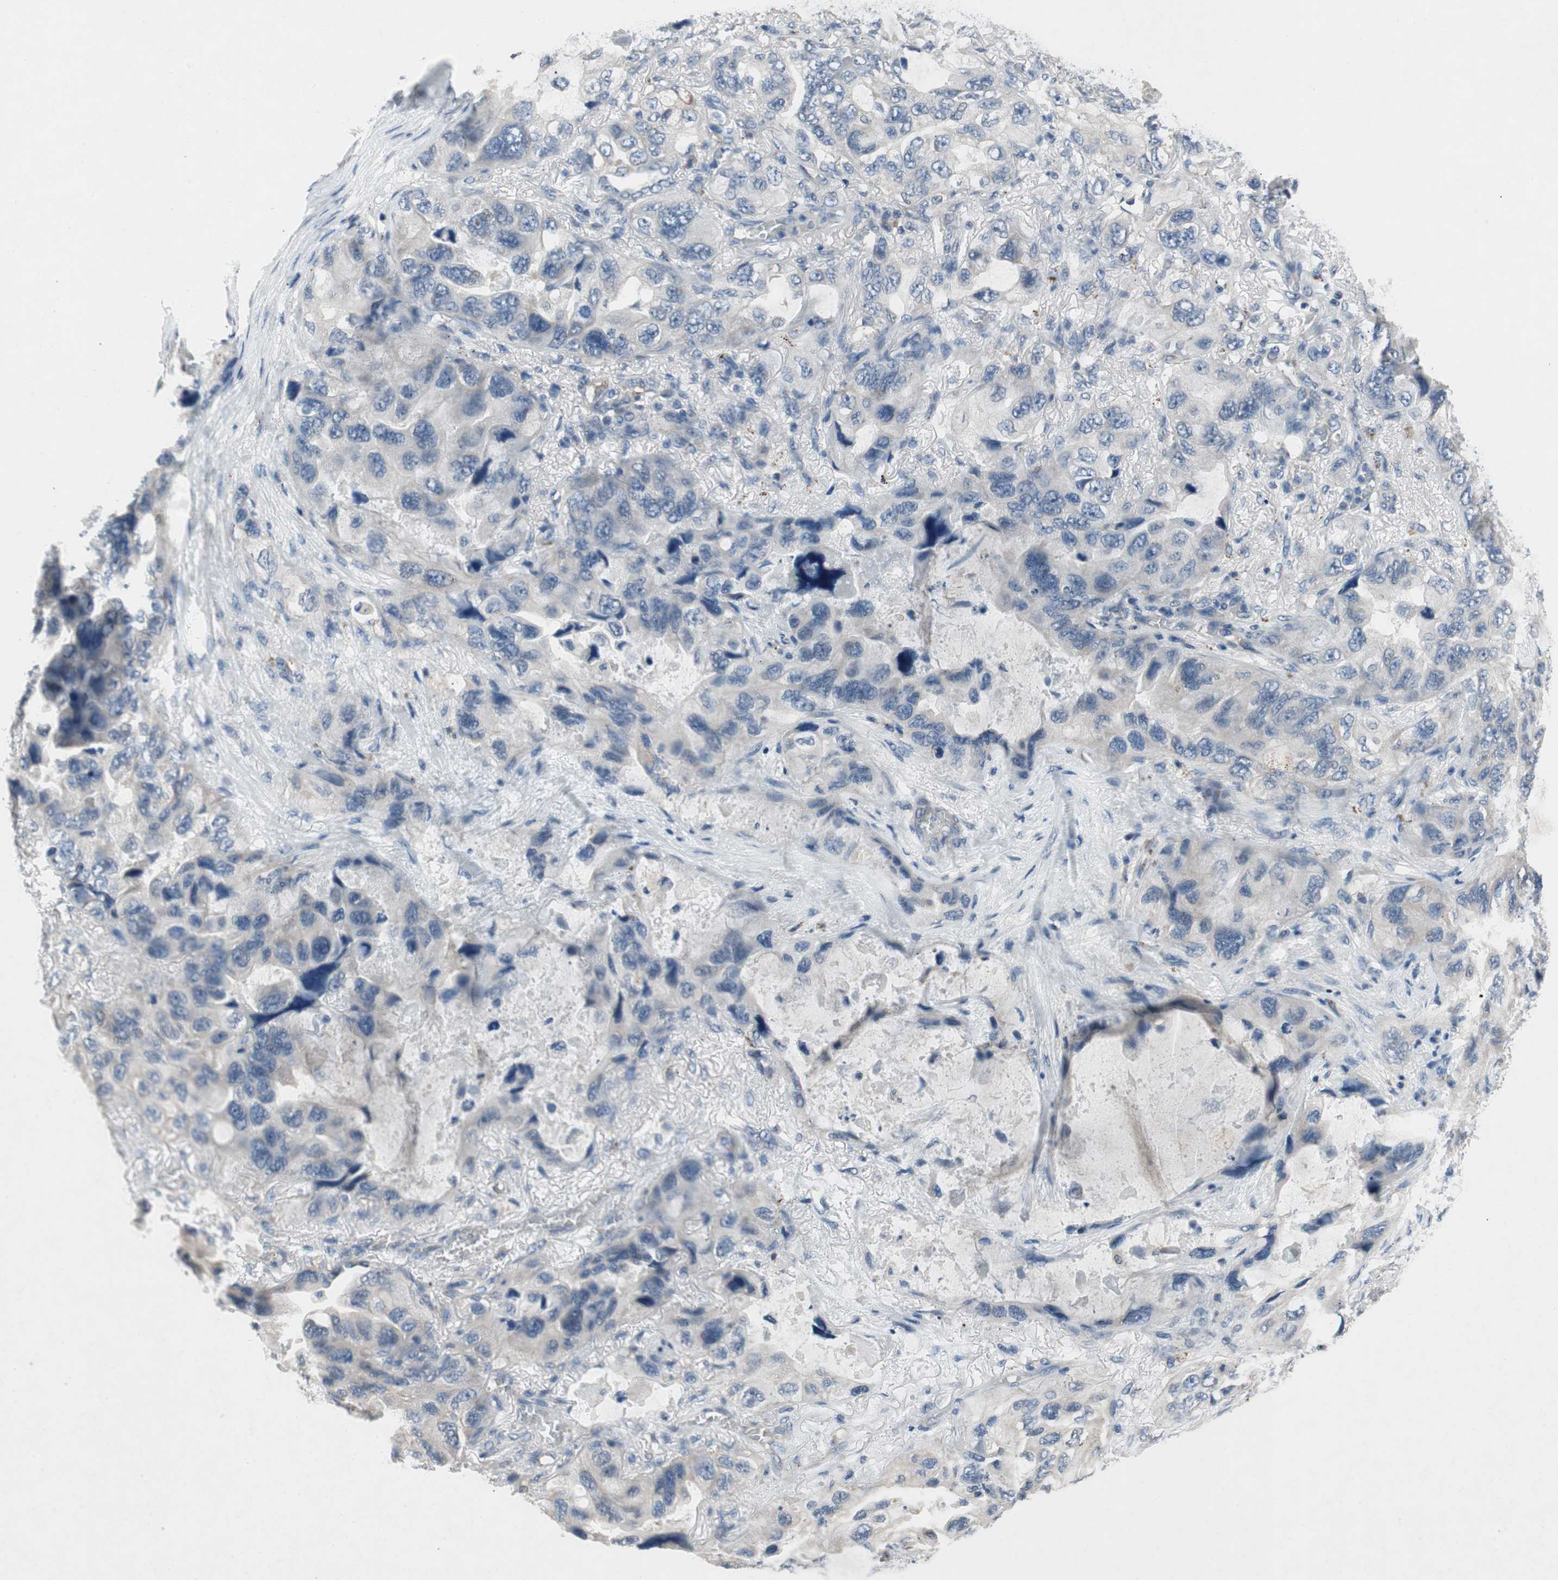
{"staining": {"intensity": "negative", "quantity": "none", "location": "none"}, "tissue": "lung cancer", "cell_type": "Tumor cells", "image_type": "cancer", "snomed": [{"axis": "morphology", "description": "Squamous cell carcinoma, NOS"}, {"axis": "topography", "description": "Lung"}], "caption": "A high-resolution image shows immunohistochemistry staining of lung cancer (squamous cell carcinoma), which reveals no significant staining in tumor cells.", "gene": "ALPL", "patient": {"sex": "female", "age": 73}}